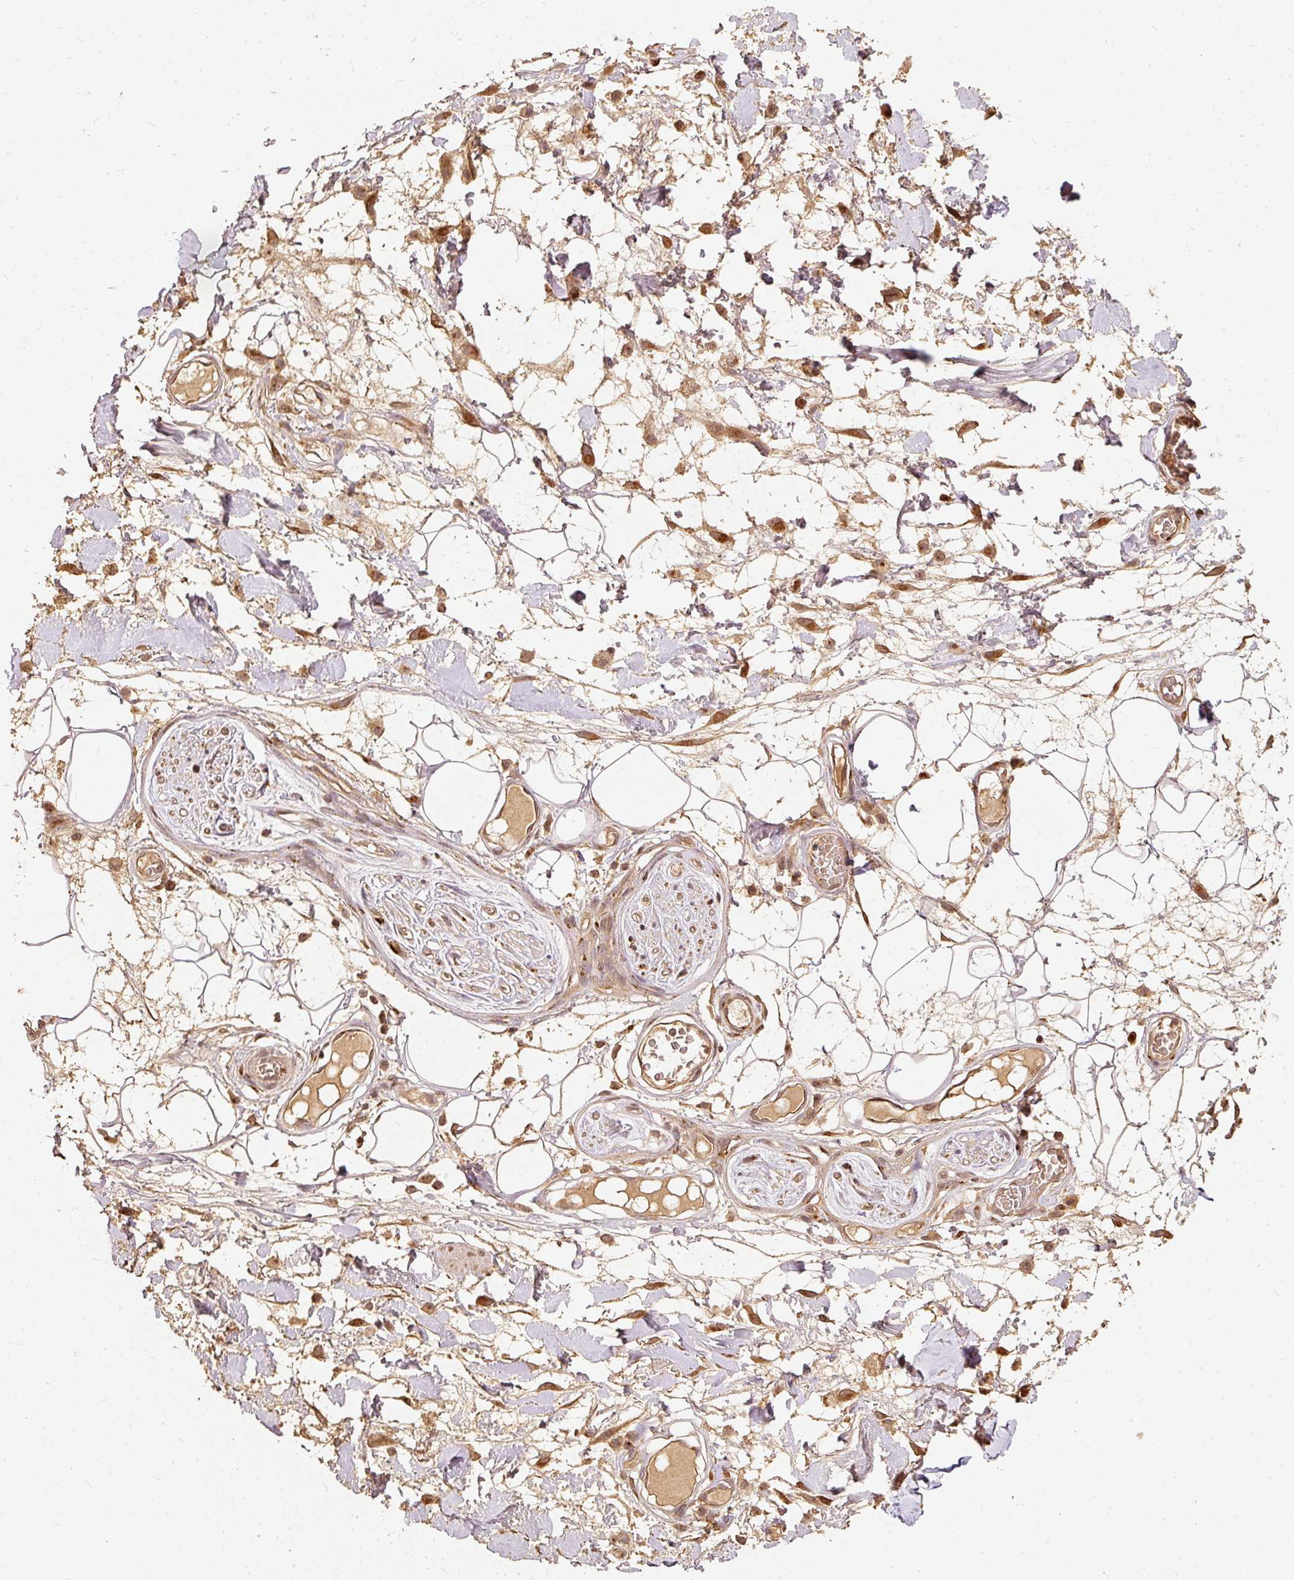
{"staining": {"intensity": "moderate", "quantity": ">75%", "location": "cytoplasmic/membranous"}, "tissue": "adipose tissue", "cell_type": "Adipocytes", "image_type": "normal", "snomed": [{"axis": "morphology", "description": "Normal tissue, NOS"}, {"axis": "topography", "description": "Vulva"}, {"axis": "topography", "description": "Peripheral nerve tissue"}], "caption": "Human adipose tissue stained for a protein (brown) exhibits moderate cytoplasmic/membranous positive expression in approximately >75% of adipocytes.", "gene": "FUT8", "patient": {"sex": "female", "age": 68}}